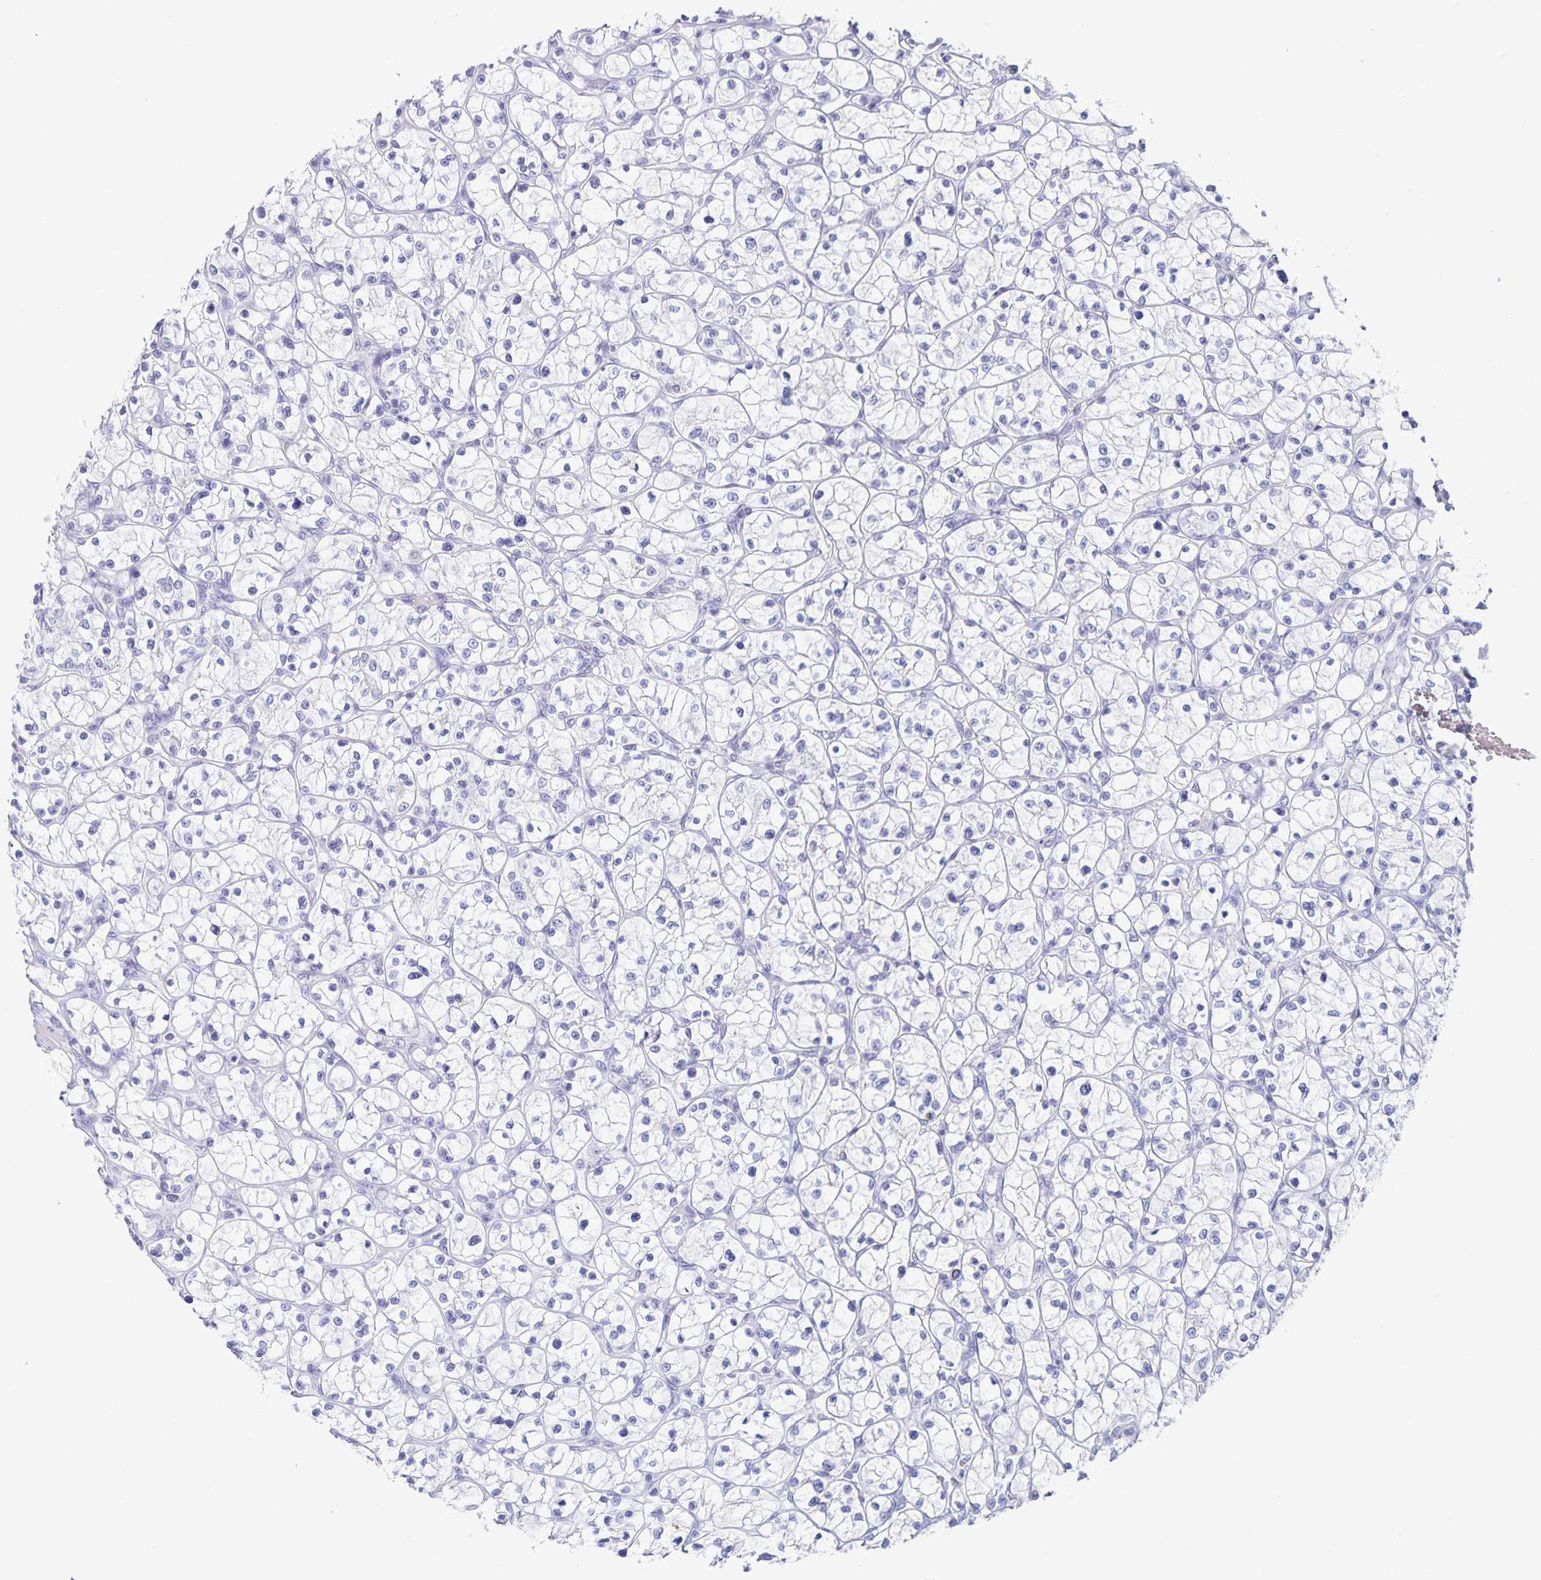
{"staining": {"intensity": "negative", "quantity": "none", "location": "none"}, "tissue": "renal cancer", "cell_type": "Tumor cells", "image_type": "cancer", "snomed": [{"axis": "morphology", "description": "Adenocarcinoma, NOS"}, {"axis": "topography", "description": "Kidney"}], "caption": "Immunohistochemical staining of adenocarcinoma (renal) reveals no significant staining in tumor cells.", "gene": "RPL36A", "patient": {"sex": "female", "age": 64}}